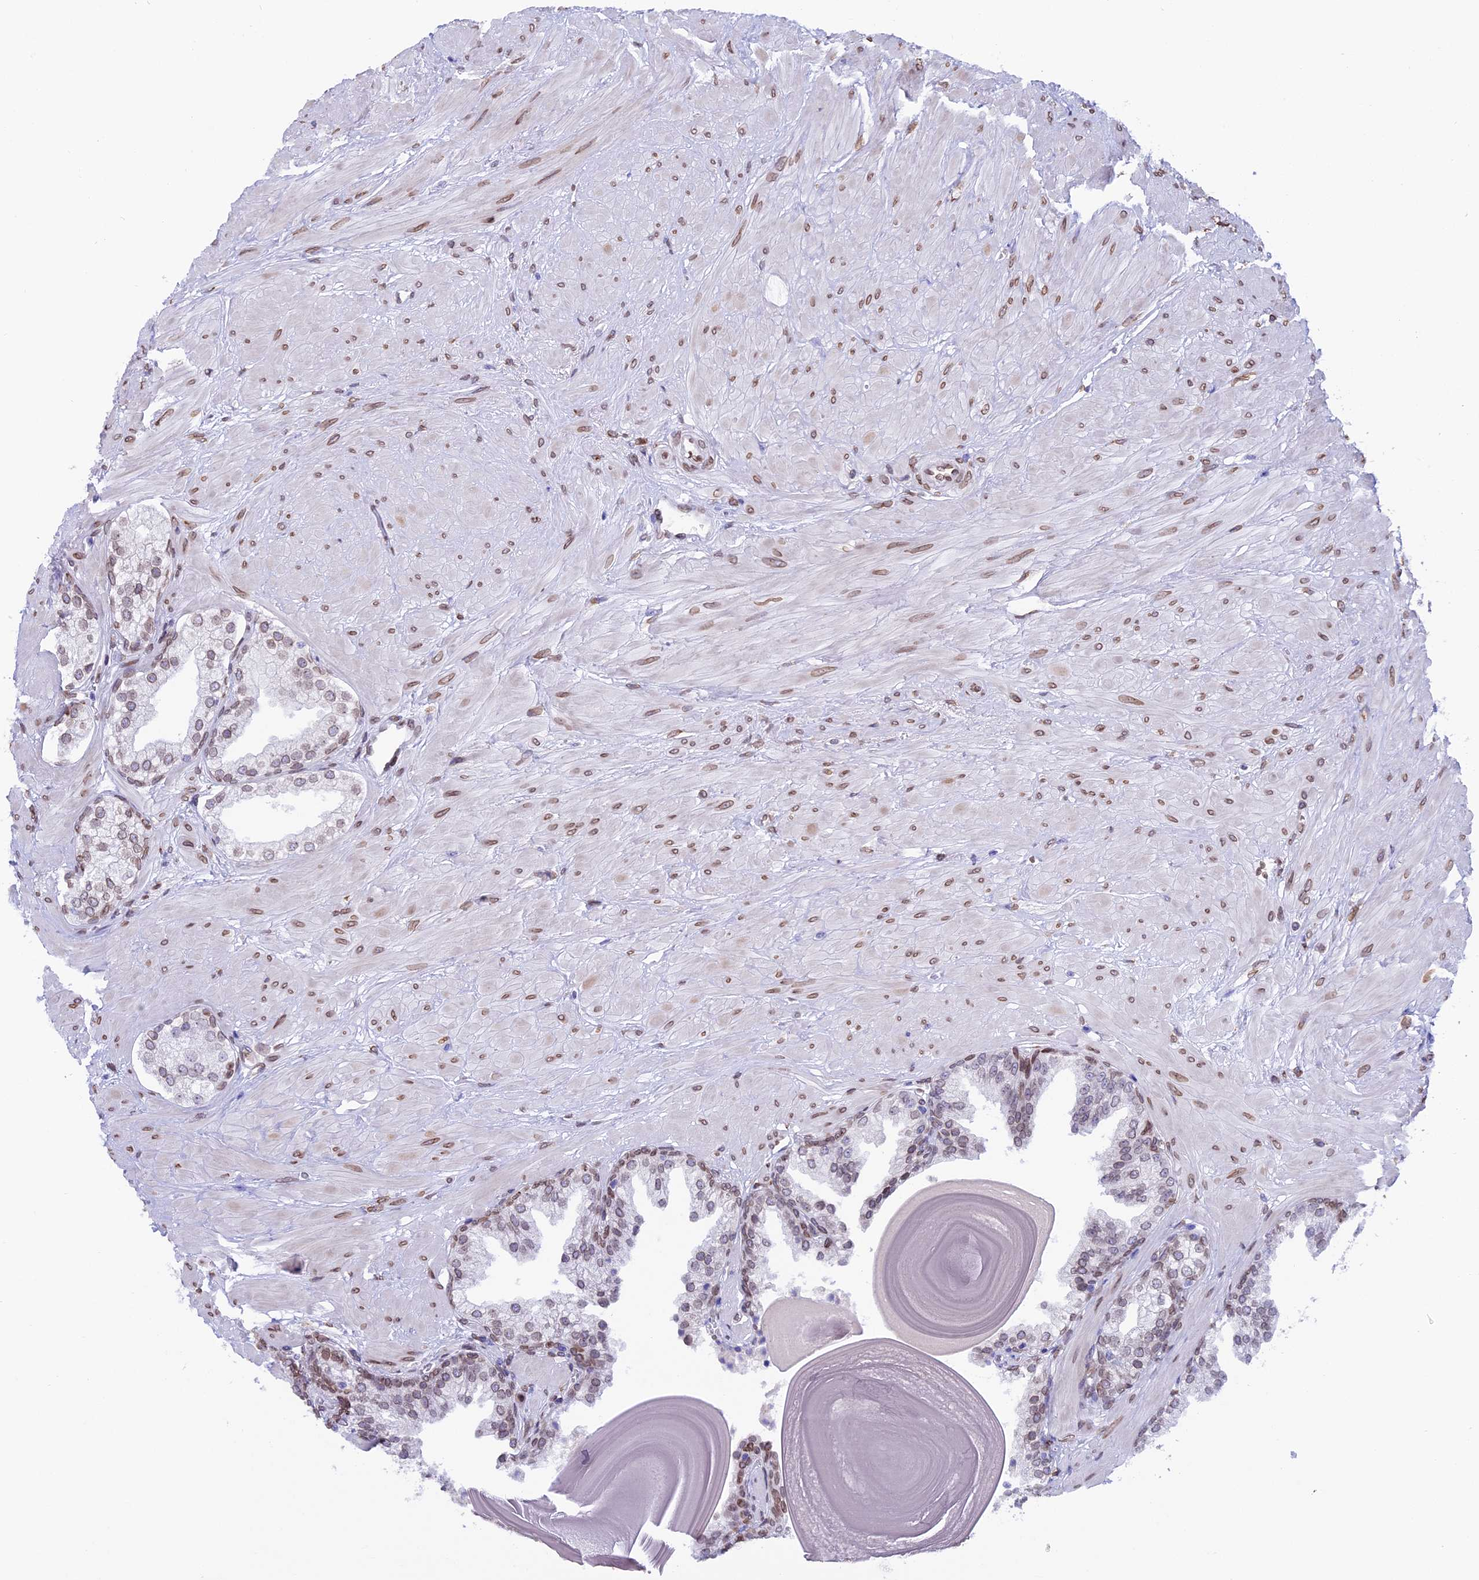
{"staining": {"intensity": "weak", "quantity": "25%-75%", "location": "cytoplasmic/membranous,nuclear"}, "tissue": "prostate", "cell_type": "Glandular cells", "image_type": "normal", "snomed": [{"axis": "morphology", "description": "Normal tissue, NOS"}, {"axis": "topography", "description": "Prostate"}], "caption": "Weak cytoplasmic/membranous,nuclear positivity is appreciated in about 25%-75% of glandular cells in benign prostate.", "gene": "TMPRSS7", "patient": {"sex": "male", "age": 48}}